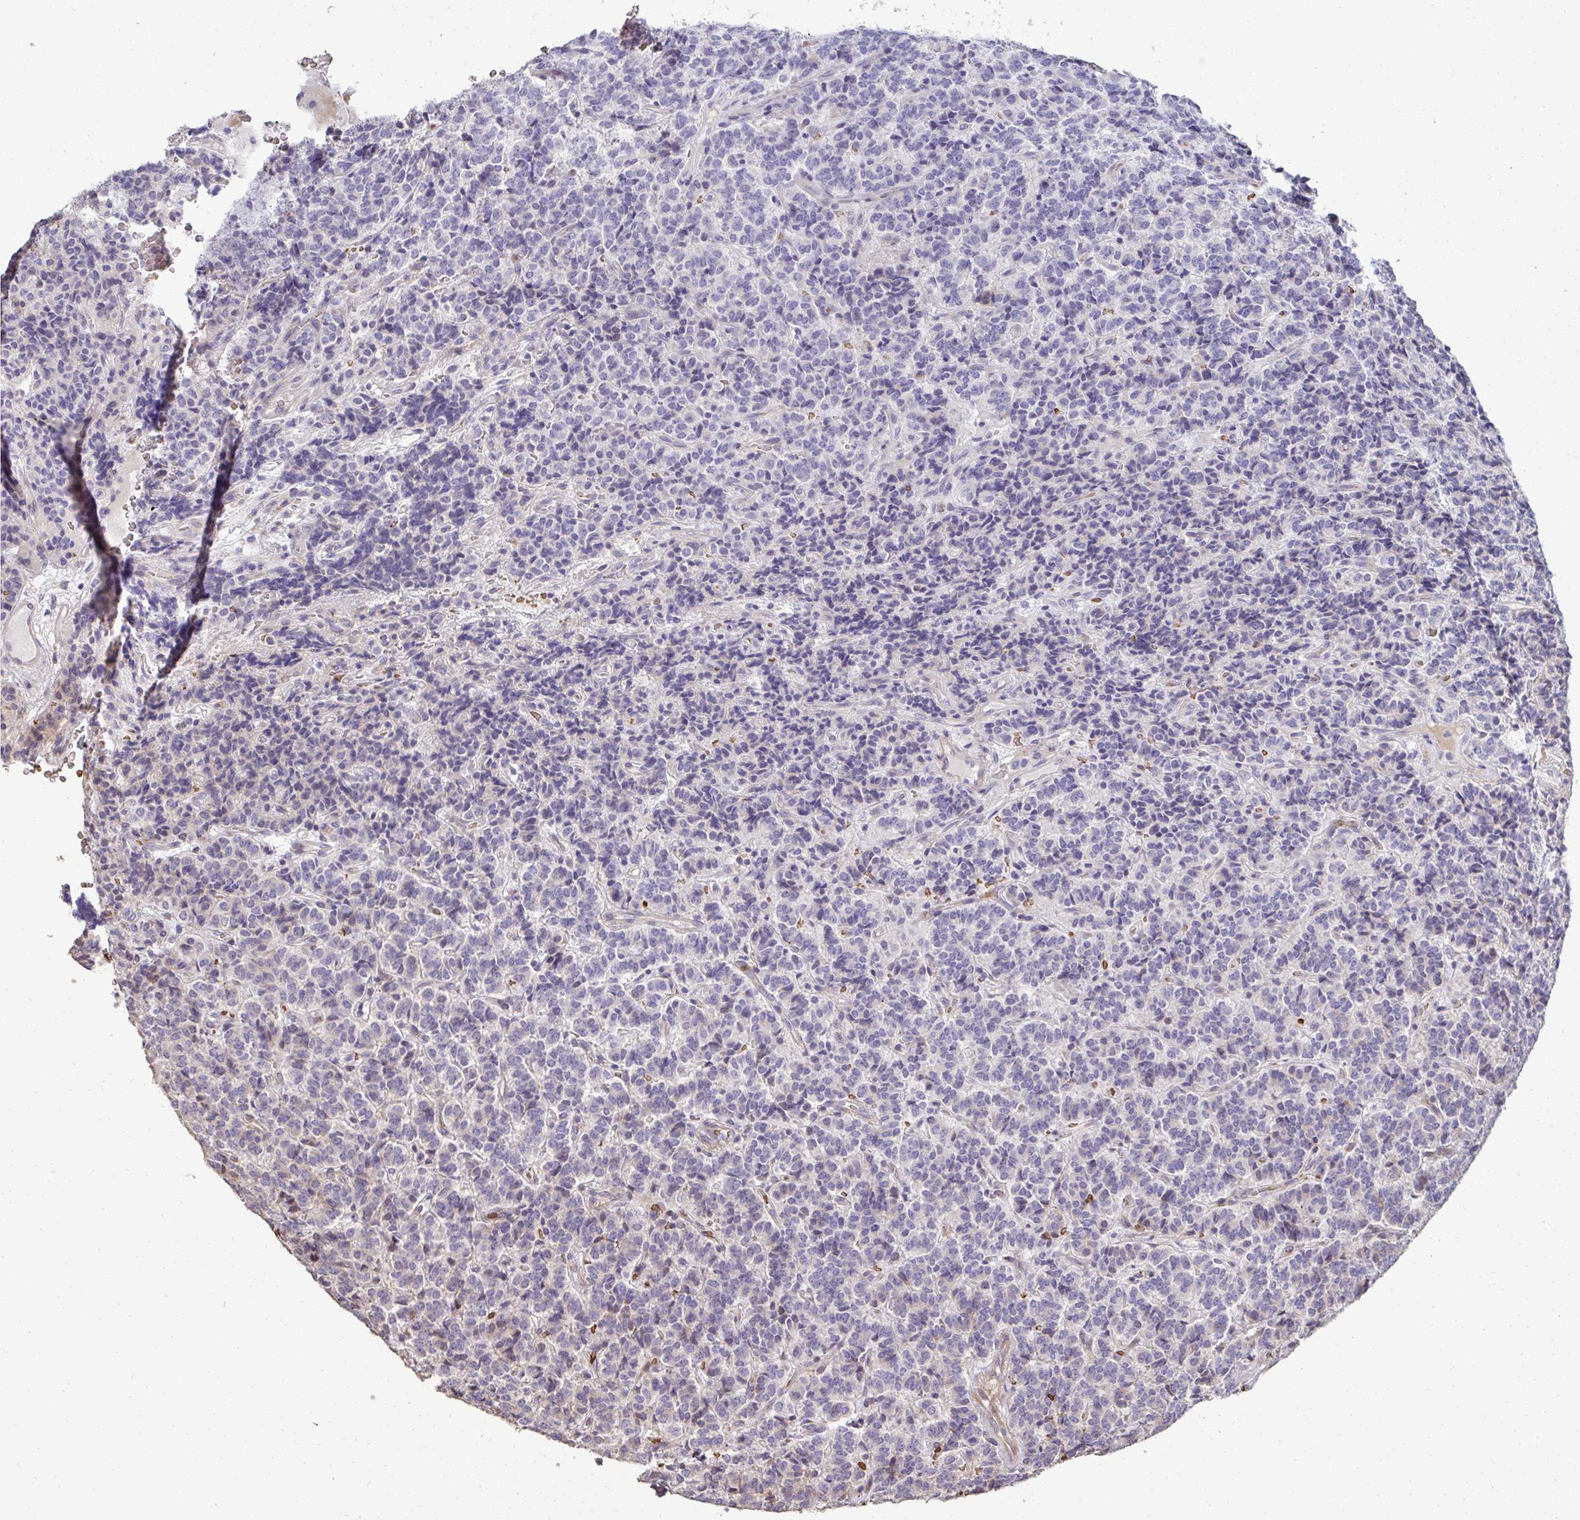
{"staining": {"intensity": "negative", "quantity": "none", "location": "none"}, "tissue": "carcinoid", "cell_type": "Tumor cells", "image_type": "cancer", "snomed": [{"axis": "morphology", "description": "Carcinoid, malignant, NOS"}, {"axis": "topography", "description": "Pancreas"}], "caption": "DAB (3,3'-diaminobenzidine) immunohistochemical staining of carcinoid (malignant) exhibits no significant expression in tumor cells.", "gene": "FIBCD1", "patient": {"sex": "male", "age": 36}}